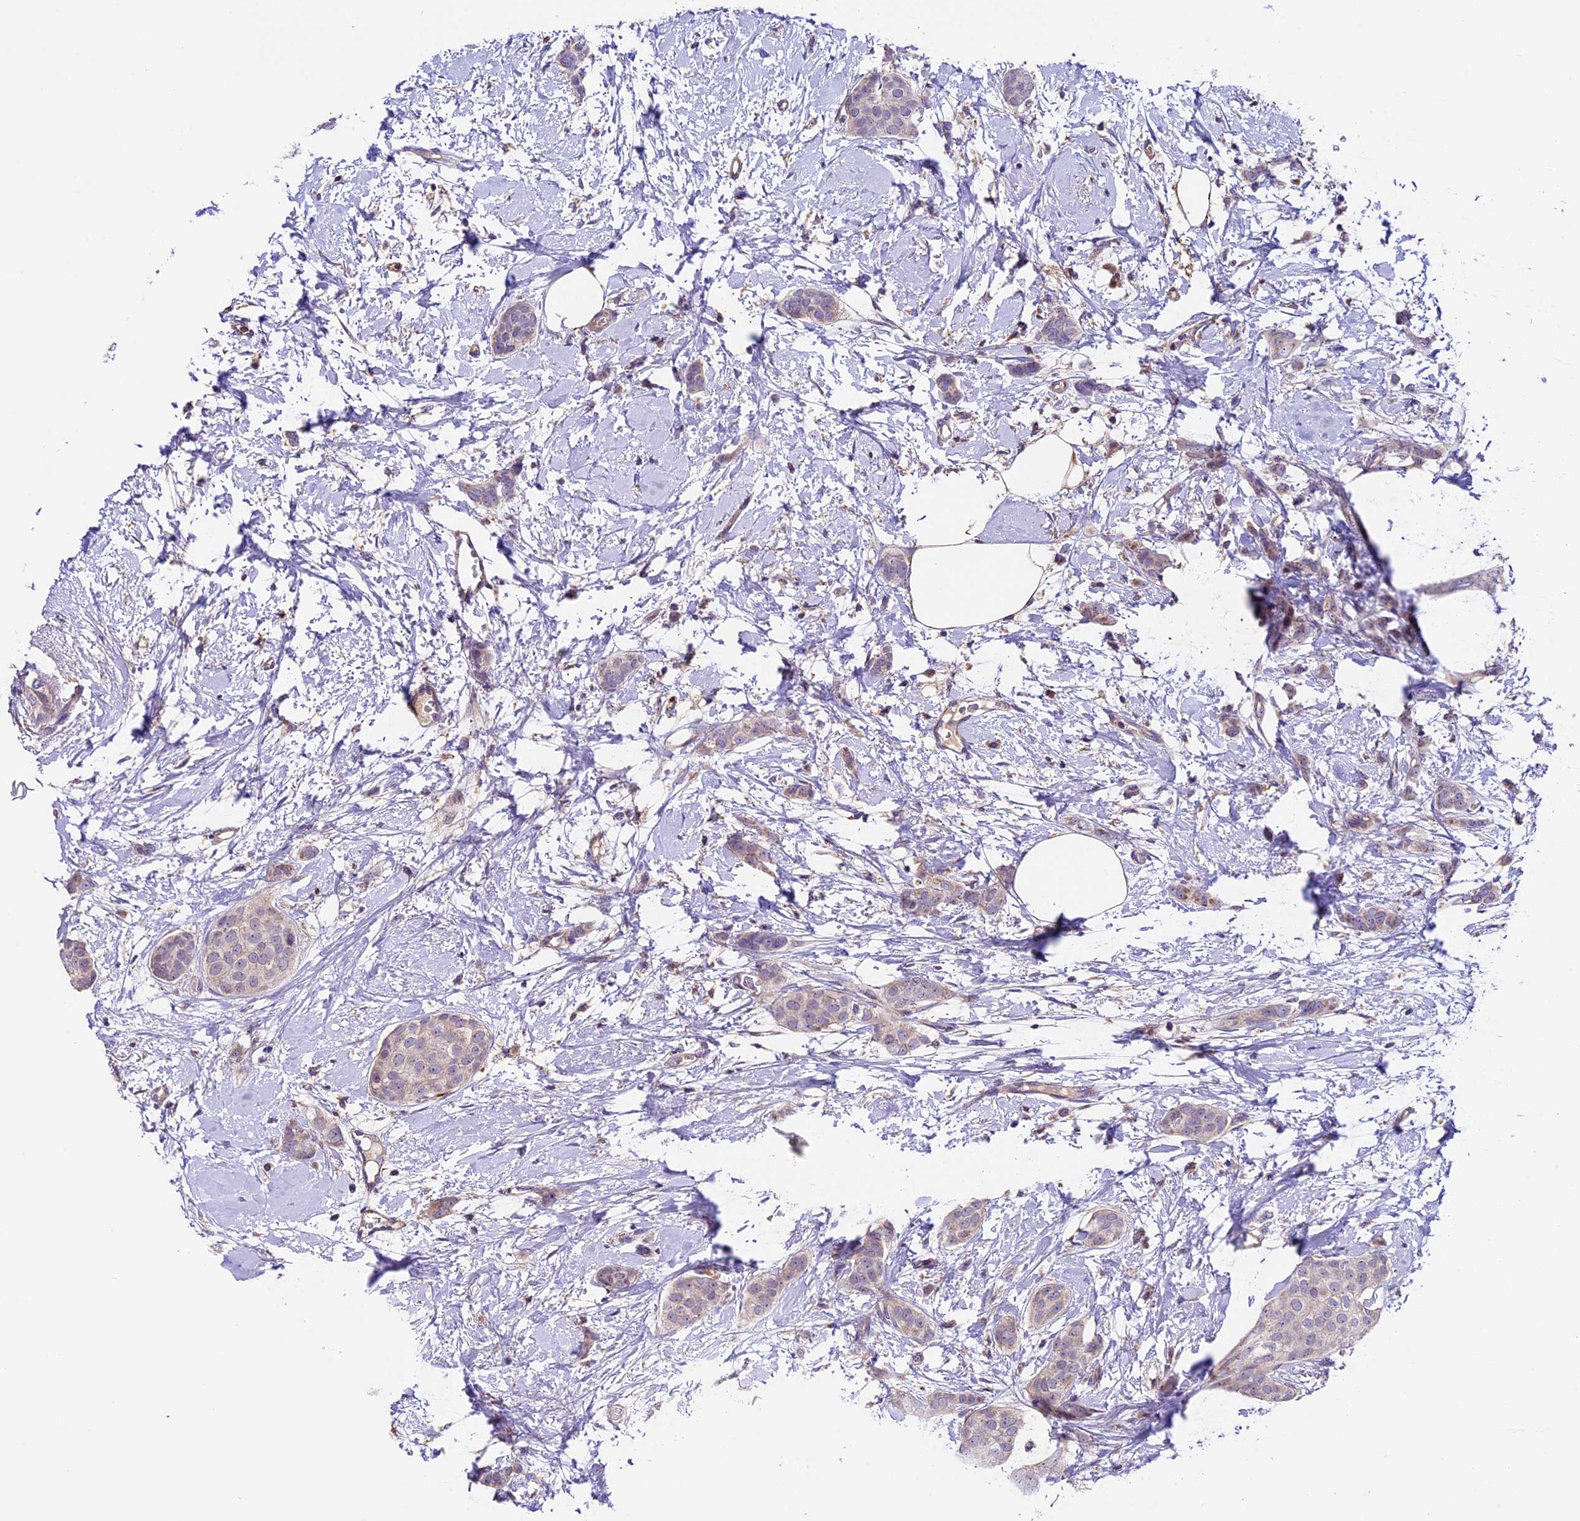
{"staining": {"intensity": "weak", "quantity": "<25%", "location": "cytoplasmic/membranous"}, "tissue": "breast cancer", "cell_type": "Tumor cells", "image_type": "cancer", "snomed": [{"axis": "morphology", "description": "Duct carcinoma"}, {"axis": "topography", "description": "Breast"}], "caption": "This is an immunohistochemistry (IHC) micrograph of infiltrating ductal carcinoma (breast). There is no staining in tumor cells.", "gene": "DDX28", "patient": {"sex": "female", "age": 72}}